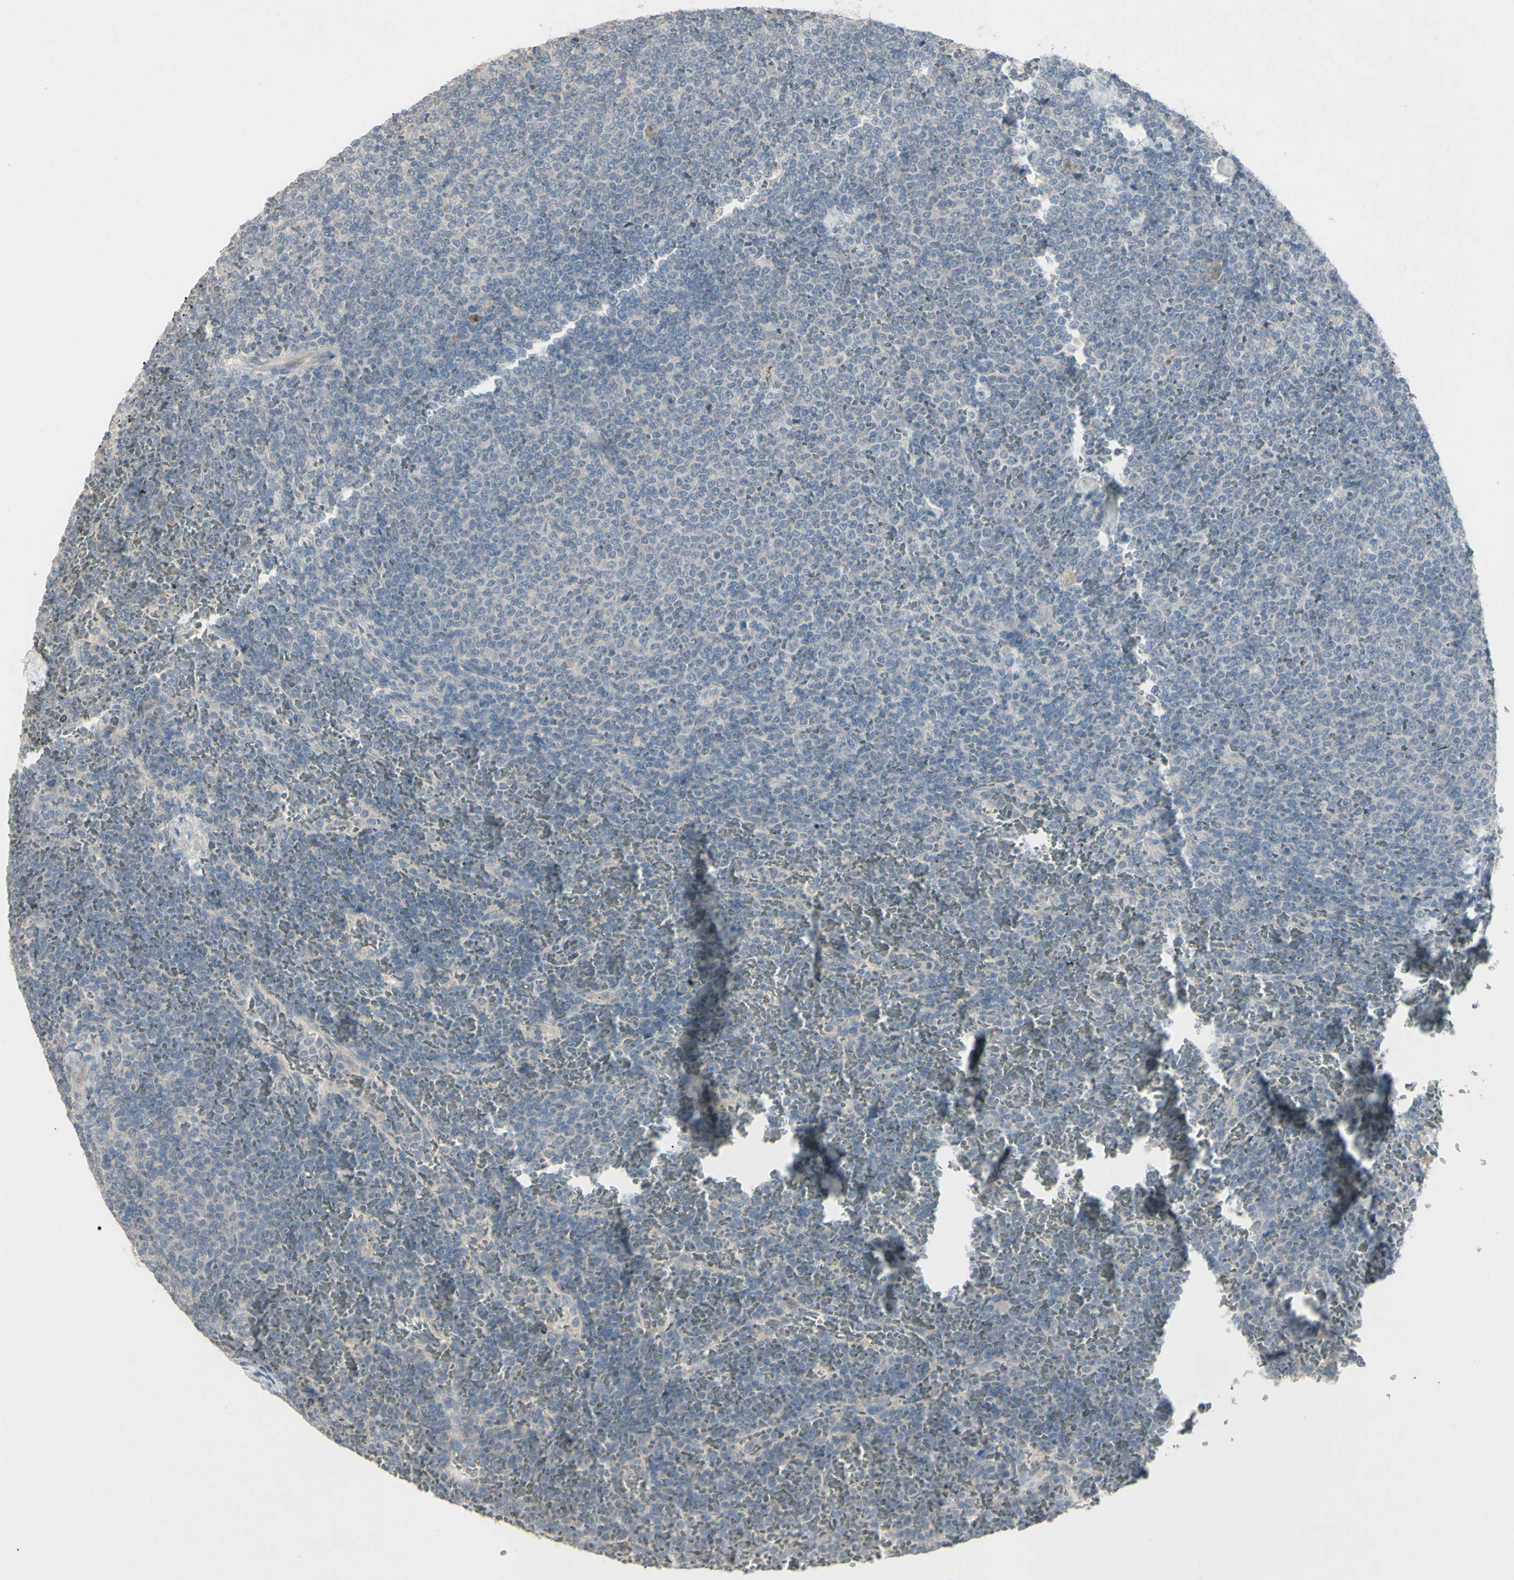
{"staining": {"intensity": "negative", "quantity": "none", "location": "none"}, "tissue": "lymphoma", "cell_type": "Tumor cells", "image_type": "cancer", "snomed": [{"axis": "morphology", "description": "Malignant lymphoma, non-Hodgkin's type, Low grade"}, {"axis": "topography", "description": "Spleen"}], "caption": "DAB (3,3'-diaminobenzidine) immunohistochemical staining of malignant lymphoma, non-Hodgkin's type (low-grade) exhibits no significant staining in tumor cells.", "gene": "PIAS4", "patient": {"sex": "female", "age": 77}}